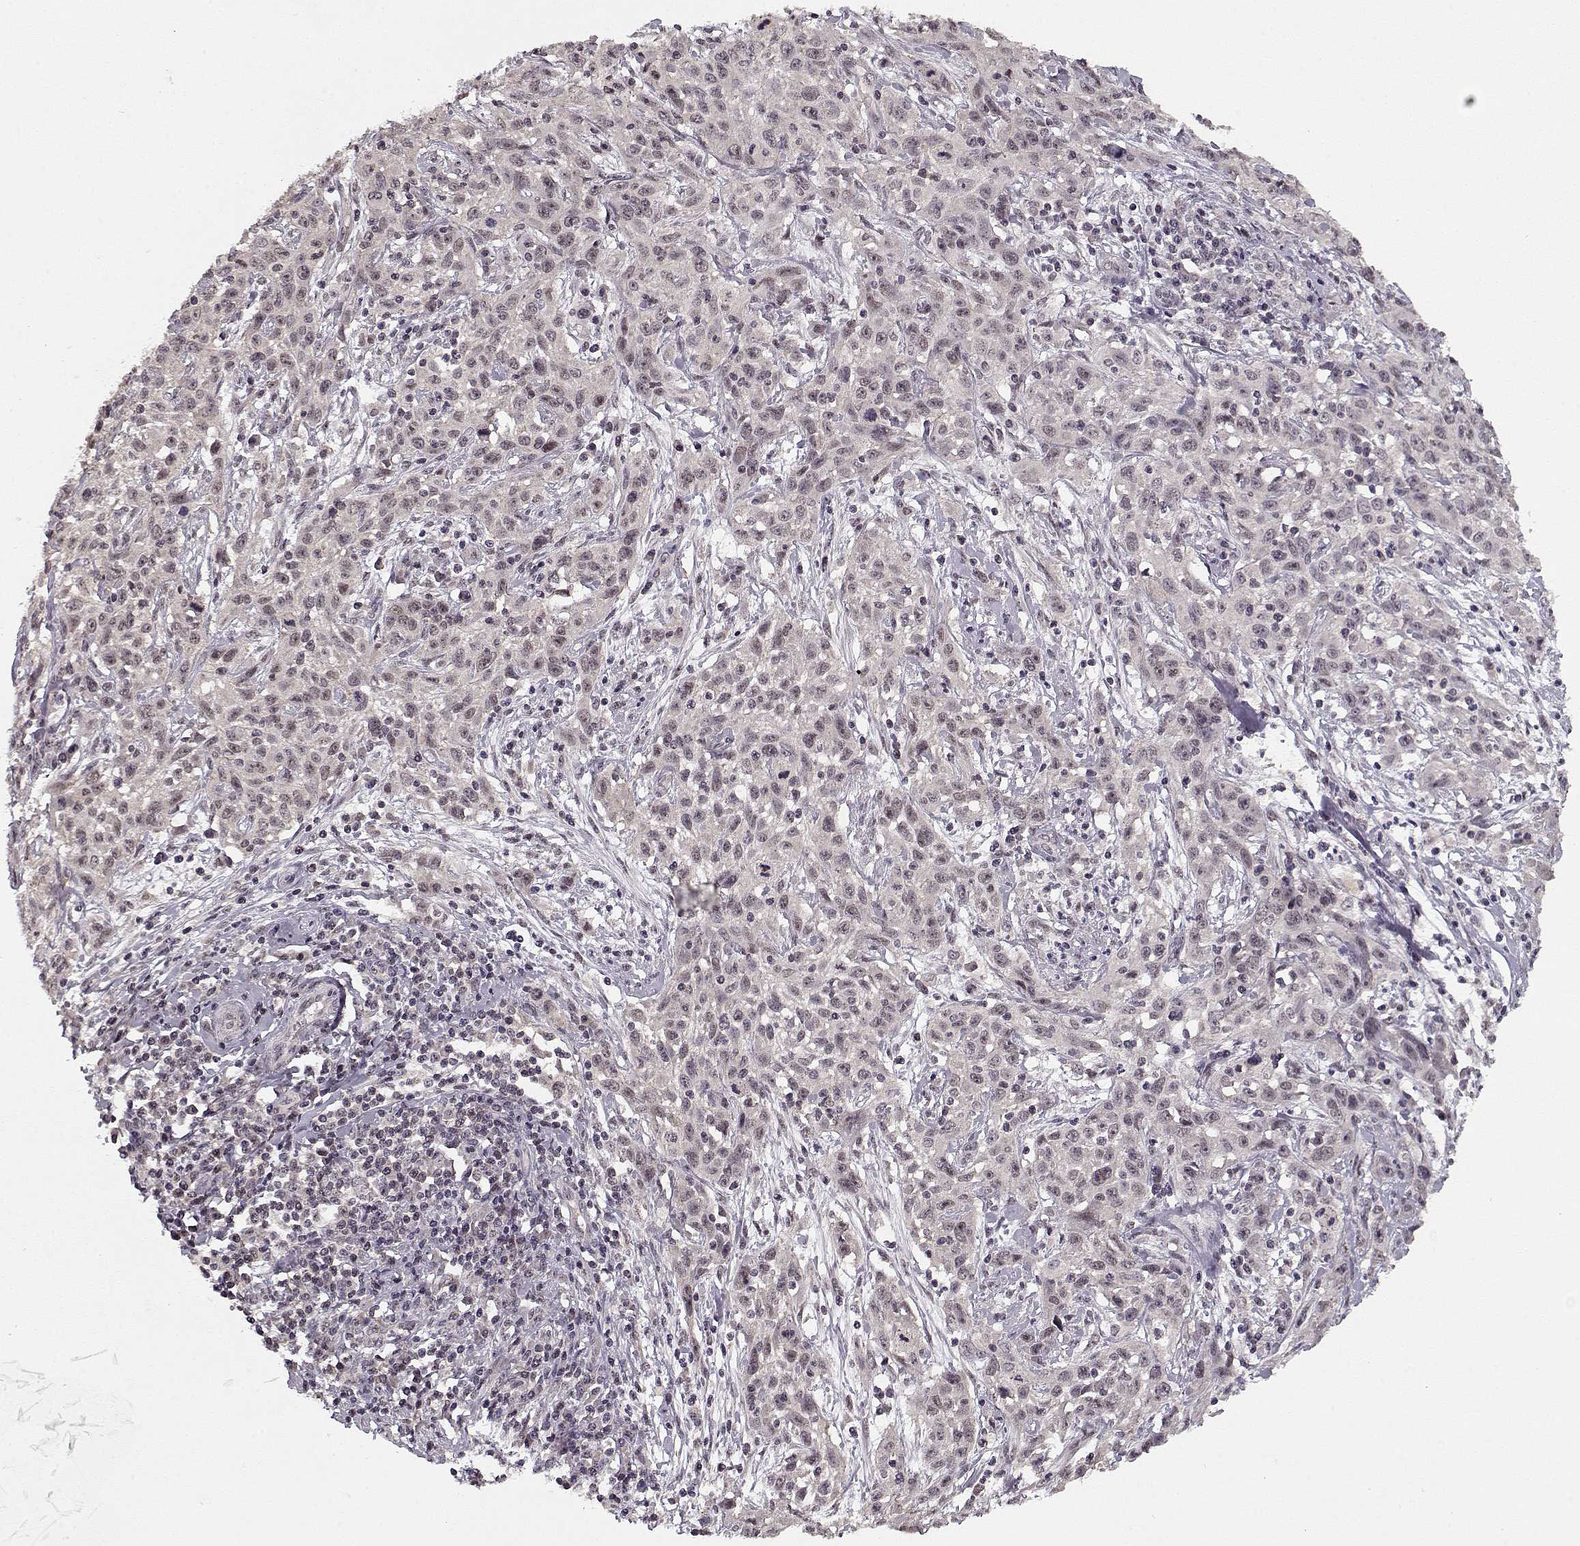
{"staining": {"intensity": "weak", "quantity": "<25%", "location": "nuclear"}, "tissue": "cervical cancer", "cell_type": "Tumor cells", "image_type": "cancer", "snomed": [{"axis": "morphology", "description": "Squamous cell carcinoma, NOS"}, {"axis": "topography", "description": "Cervix"}], "caption": "High power microscopy micrograph of an IHC photomicrograph of cervical cancer (squamous cell carcinoma), revealing no significant expression in tumor cells. (Immunohistochemistry, brightfield microscopy, high magnification).", "gene": "TESPA1", "patient": {"sex": "female", "age": 38}}